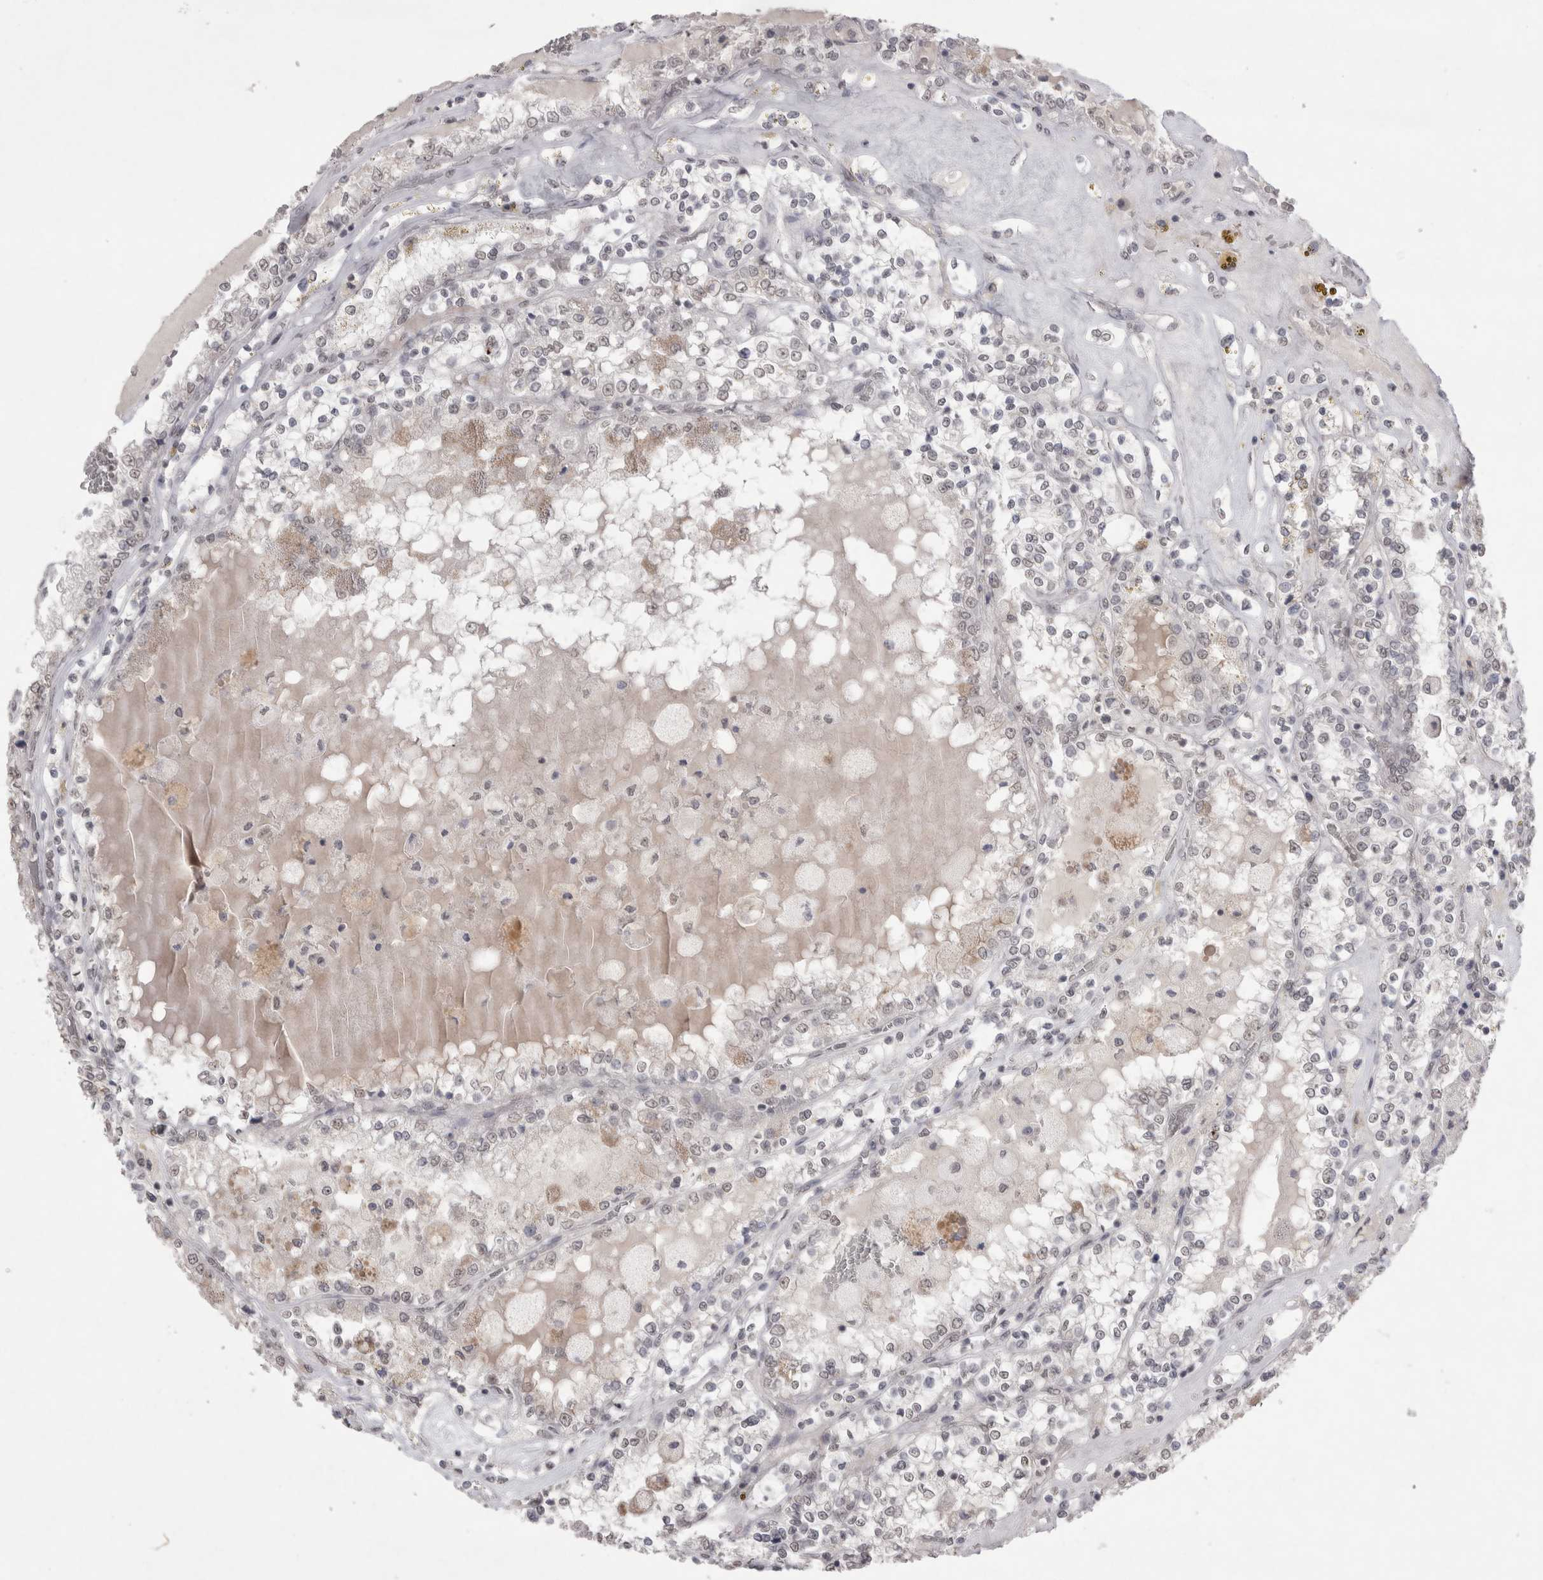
{"staining": {"intensity": "weak", "quantity": "<25%", "location": "nuclear"}, "tissue": "renal cancer", "cell_type": "Tumor cells", "image_type": "cancer", "snomed": [{"axis": "morphology", "description": "Adenocarcinoma, NOS"}, {"axis": "topography", "description": "Kidney"}], "caption": "Immunohistochemical staining of adenocarcinoma (renal) demonstrates no significant staining in tumor cells.", "gene": "DDX4", "patient": {"sex": "female", "age": 56}}